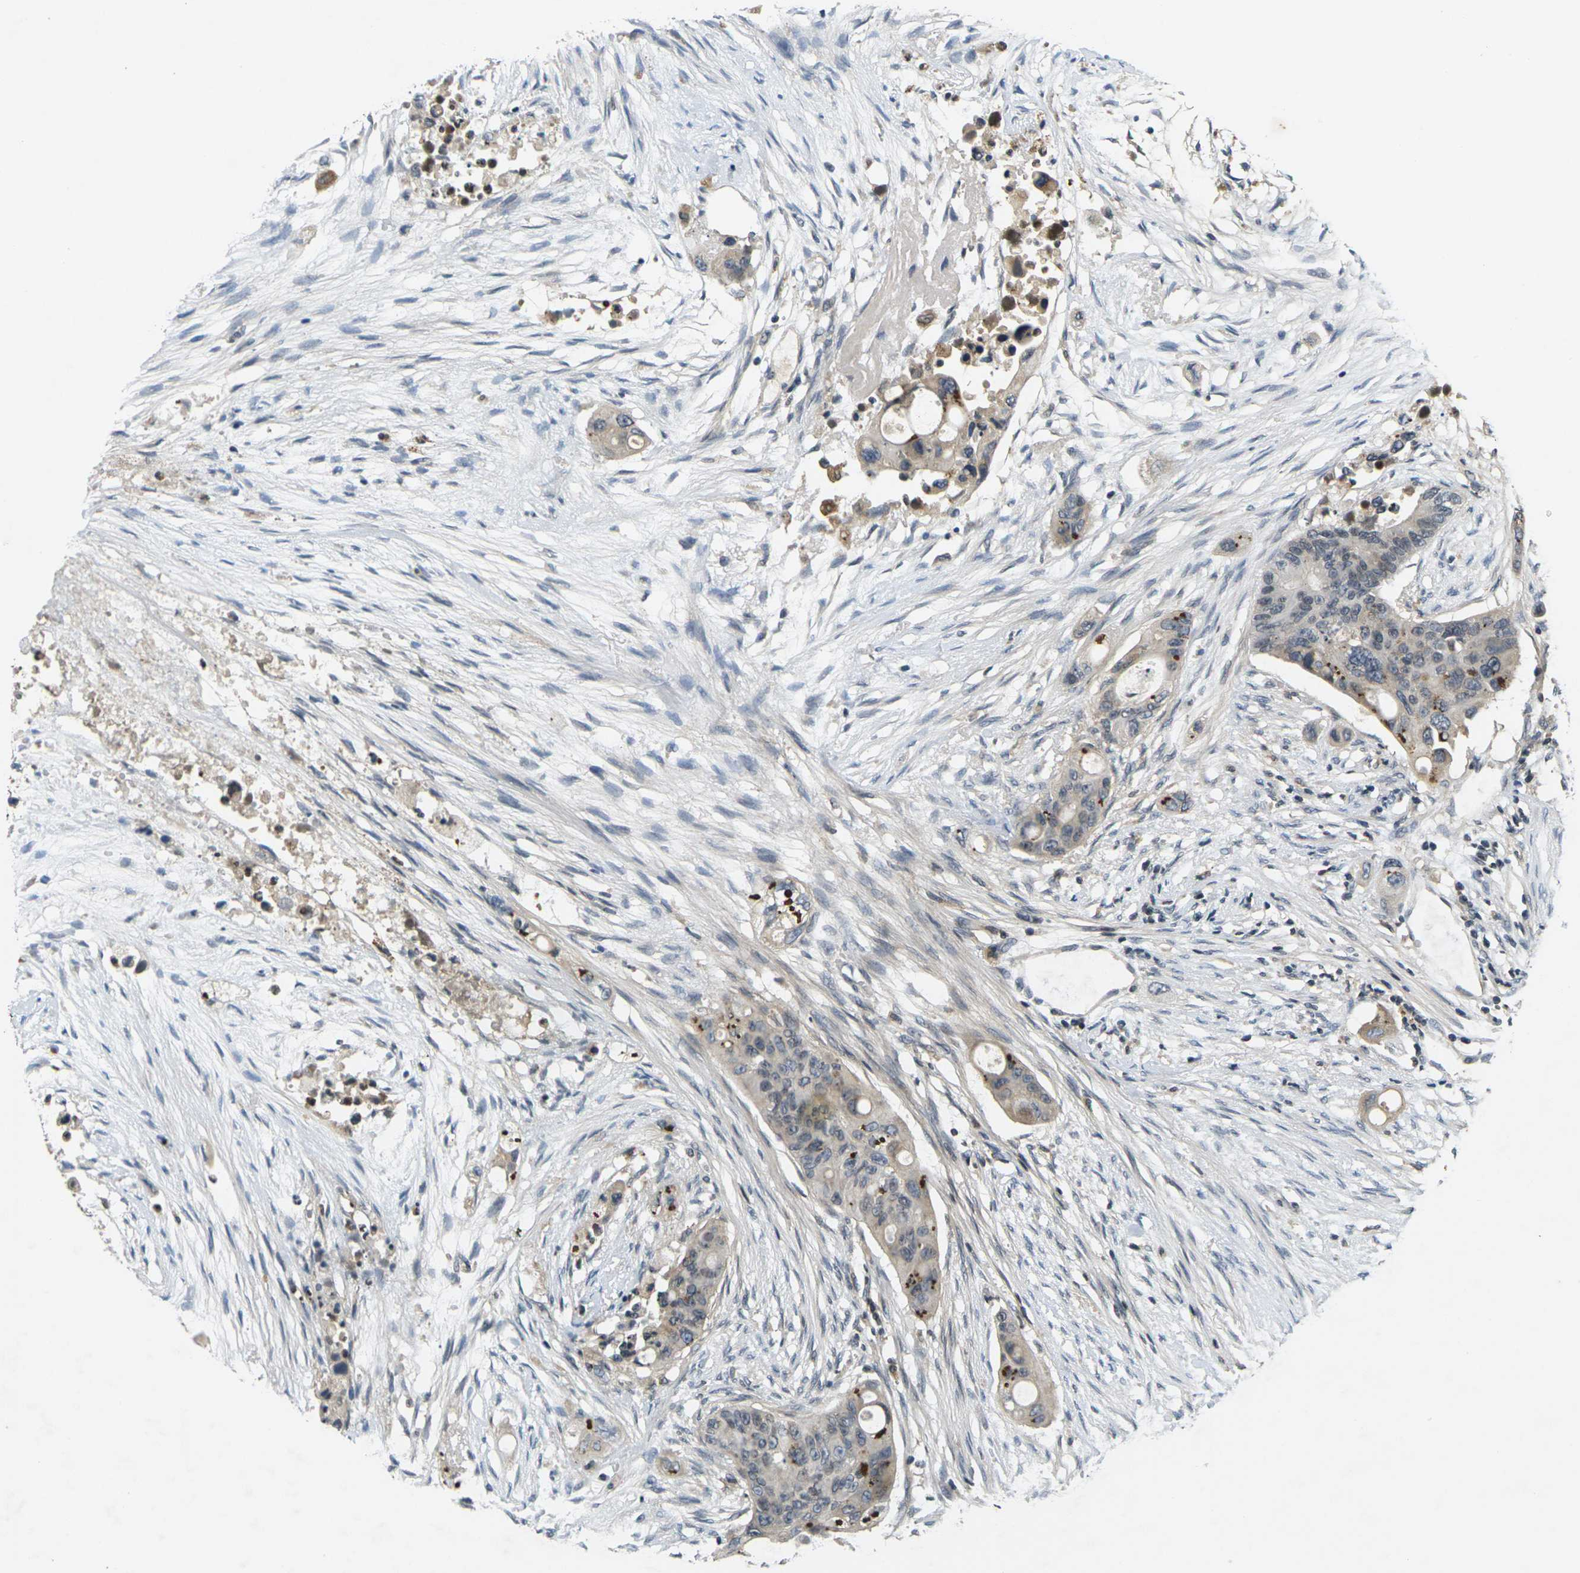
{"staining": {"intensity": "moderate", "quantity": "<25%", "location": "cytoplasmic/membranous"}, "tissue": "colorectal cancer", "cell_type": "Tumor cells", "image_type": "cancer", "snomed": [{"axis": "morphology", "description": "Adenocarcinoma, NOS"}, {"axis": "topography", "description": "Colon"}], "caption": "Colorectal cancer (adenocarcinoma) stained with a protein marker displays moderate staining in tumor cells.", "gene": "C1QC", "patient": {"sex": "female", "age": 57}}